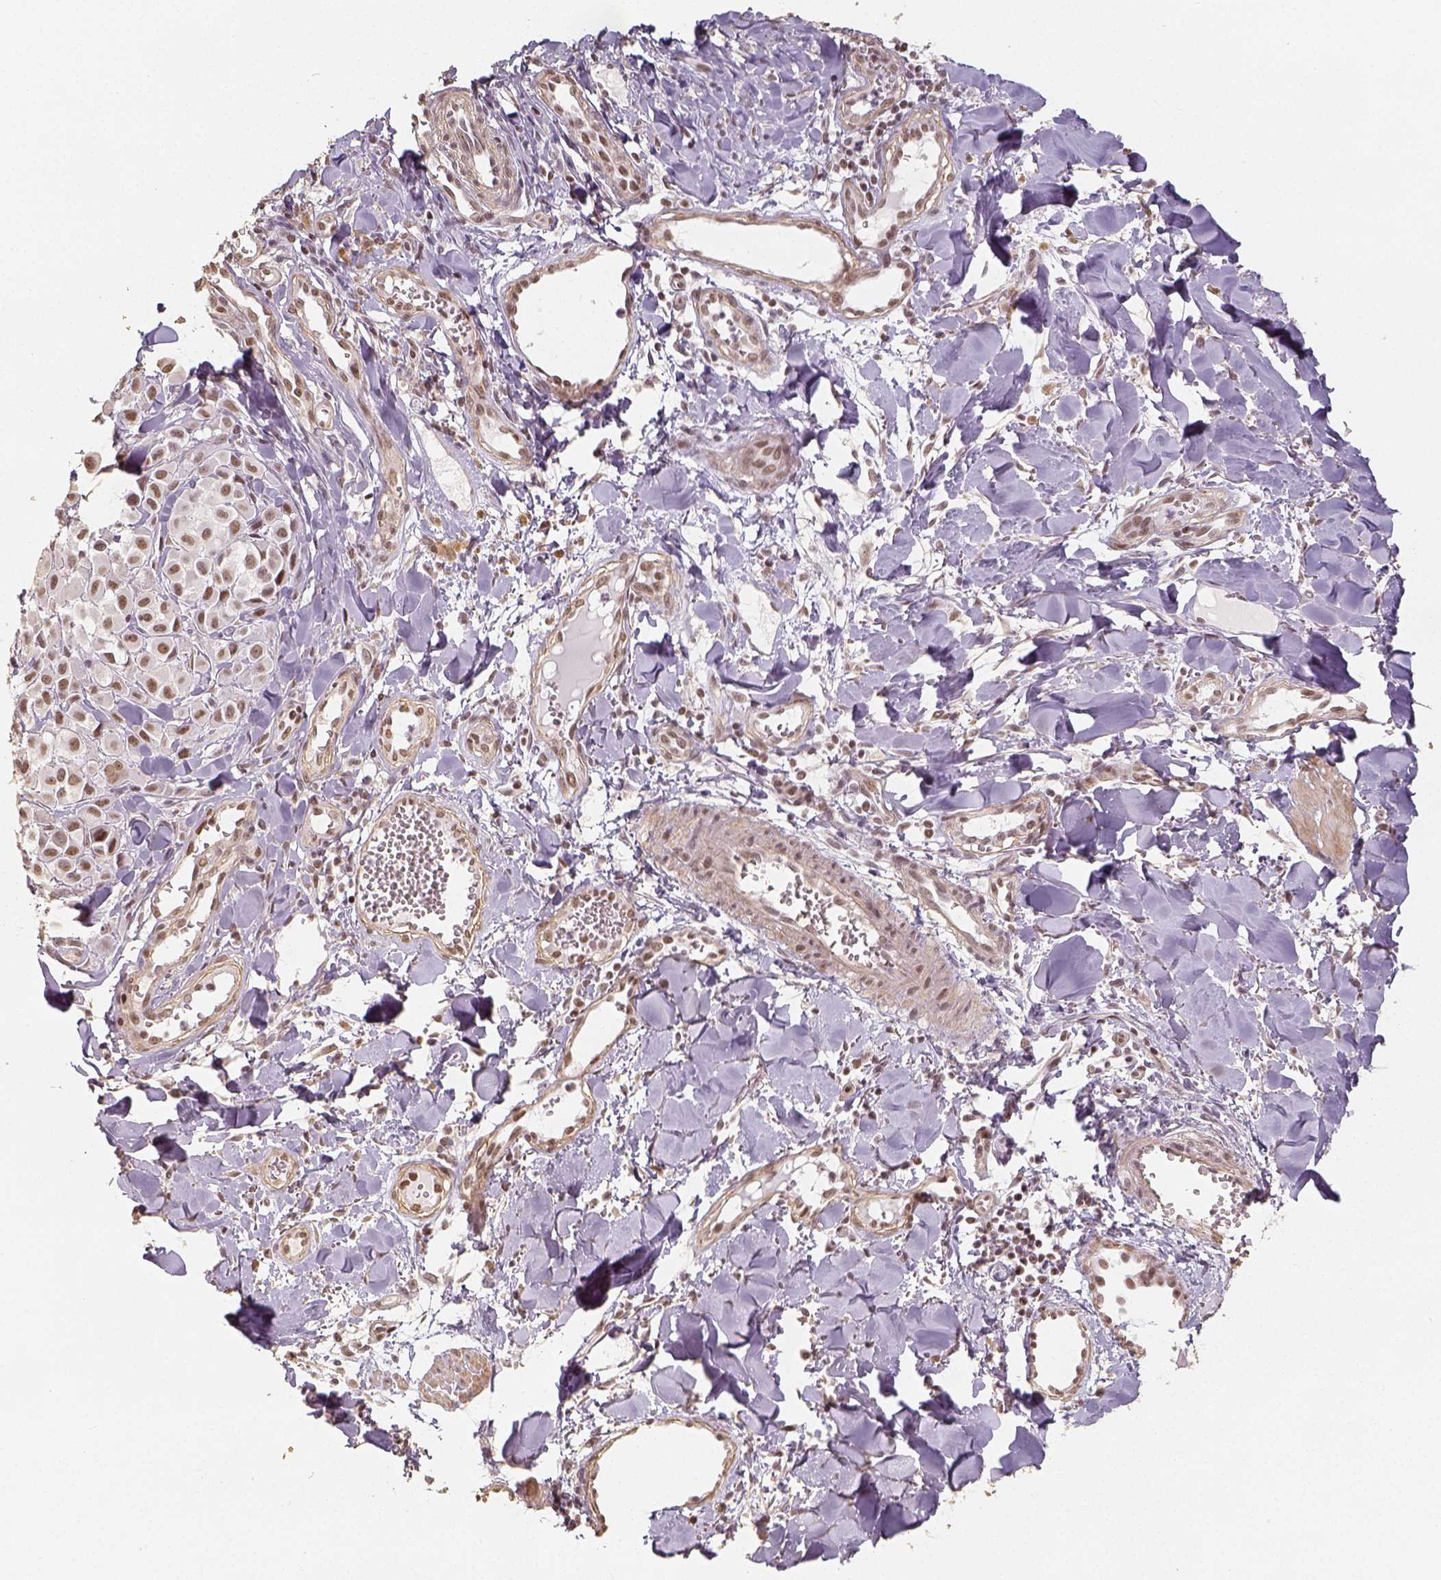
{"staining": {"intensity": "moderate", "quantity": ">75%", "location": "nuclear"}, "tissue": "melanoma", "cell_type": "Tumor cells", "image_type": "cancer", "snomed": [{"axis": "morphology", "description": "Malignant melanoma, NOS"}, {"axis": "topography", "description": "Skin"}], "caption": "Tumor cells show medium levels of moderate nuclear expression in approximately >75% of cells in human malignant melanoma.", "gene": "HDAC1", "patient": {"sex": "male", "age": 77}}